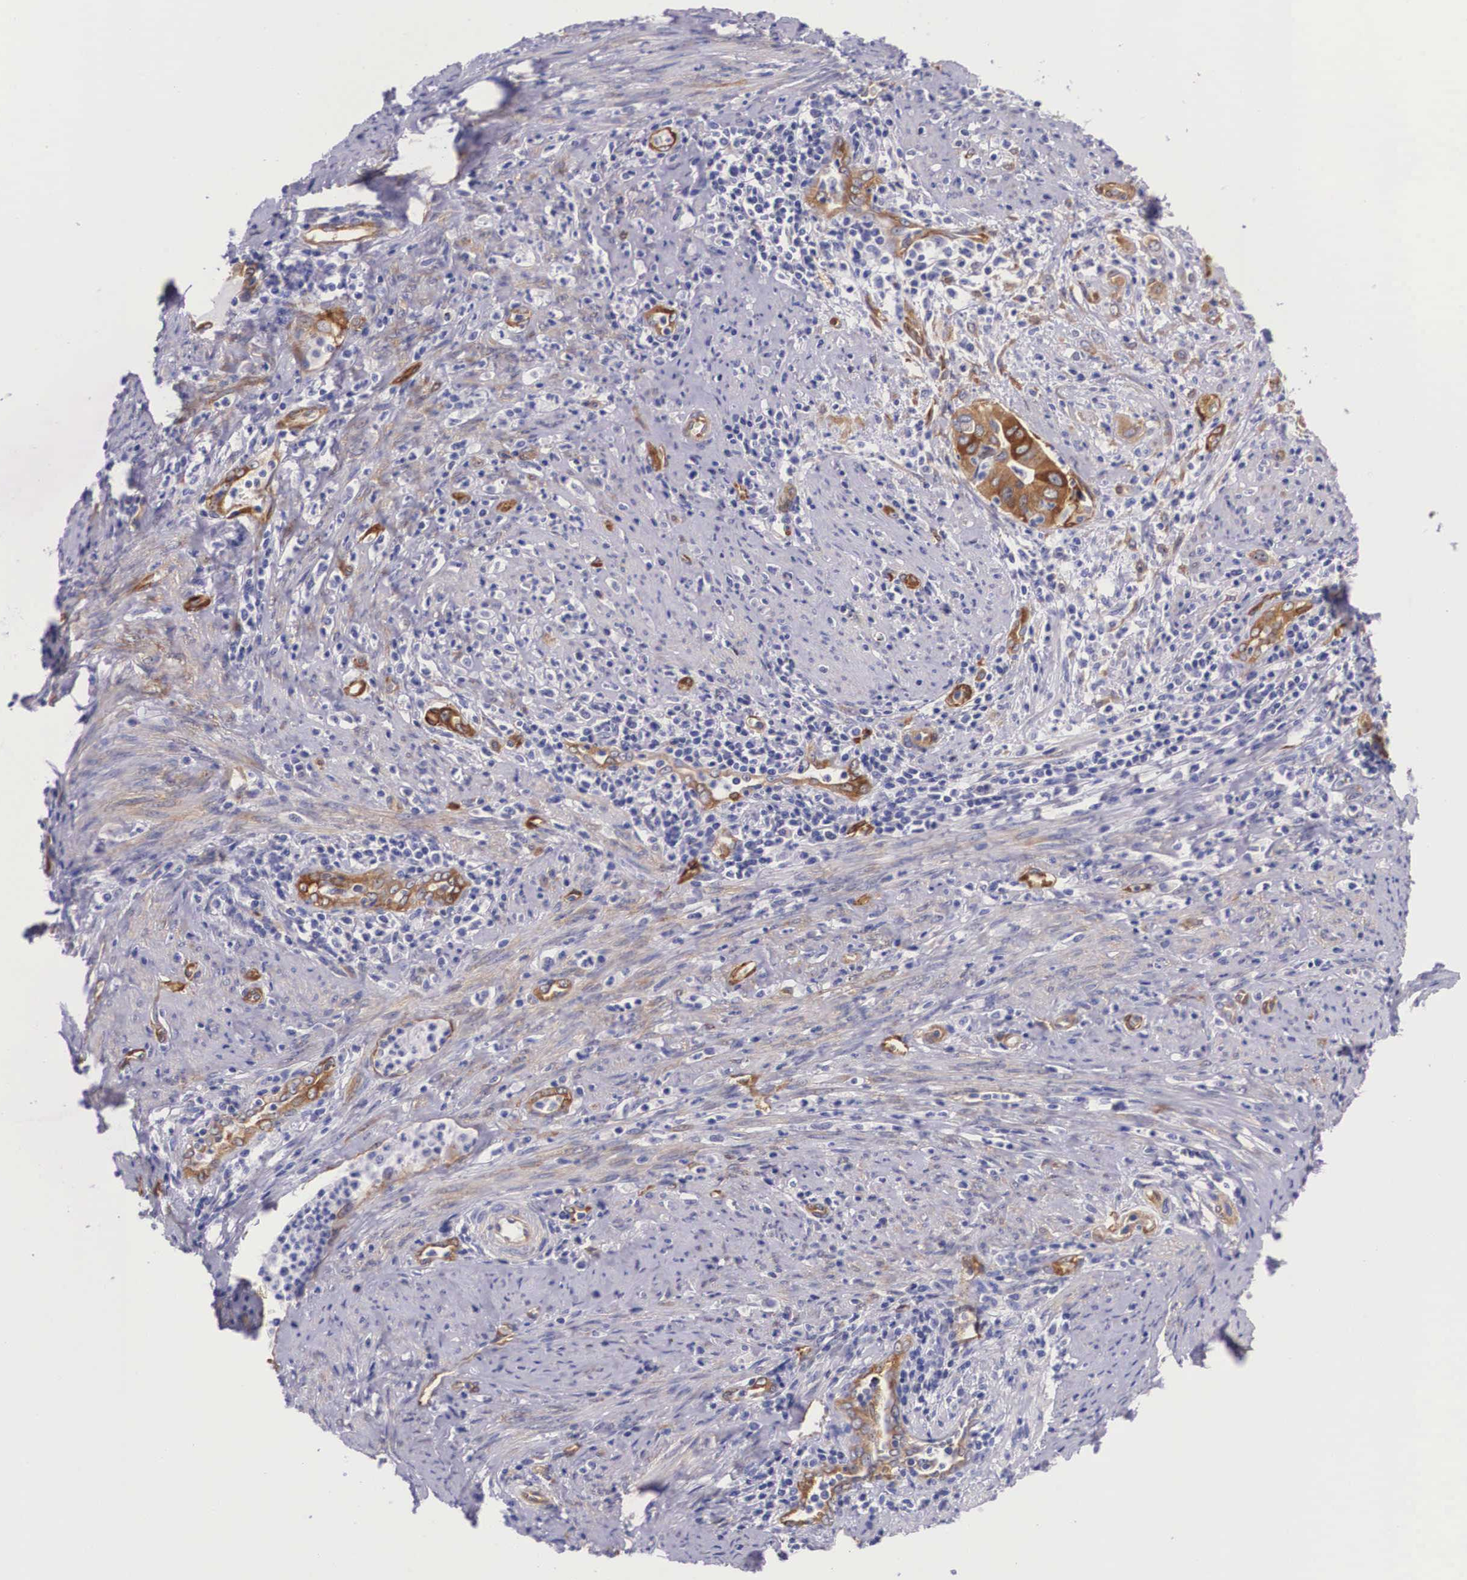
{"staining": {"intensity": "moderate", "quantity": "<25%", "location": "cytoplasmic/membranous"}, "tissue": "cervical cancer", "cell_type": "Tumor cells", "image_type": "cancer", "snomed": [{"axis": "morphology", "description": "Normal tissue, NOS"}, {"axis": "morphology", "description": "Adenocarcinoma, NOS"}, {"axis": "topography", "description": "Cervix"}], "caption": "DAB immunohistochemical staining of human adenocarcinoma (cervical) reveals moderate cytoplasmic/membranous protein expression in about <25% of tumor cells.", "gene": "BCAR1", "patient": {"sex": "female", "age": 34}}